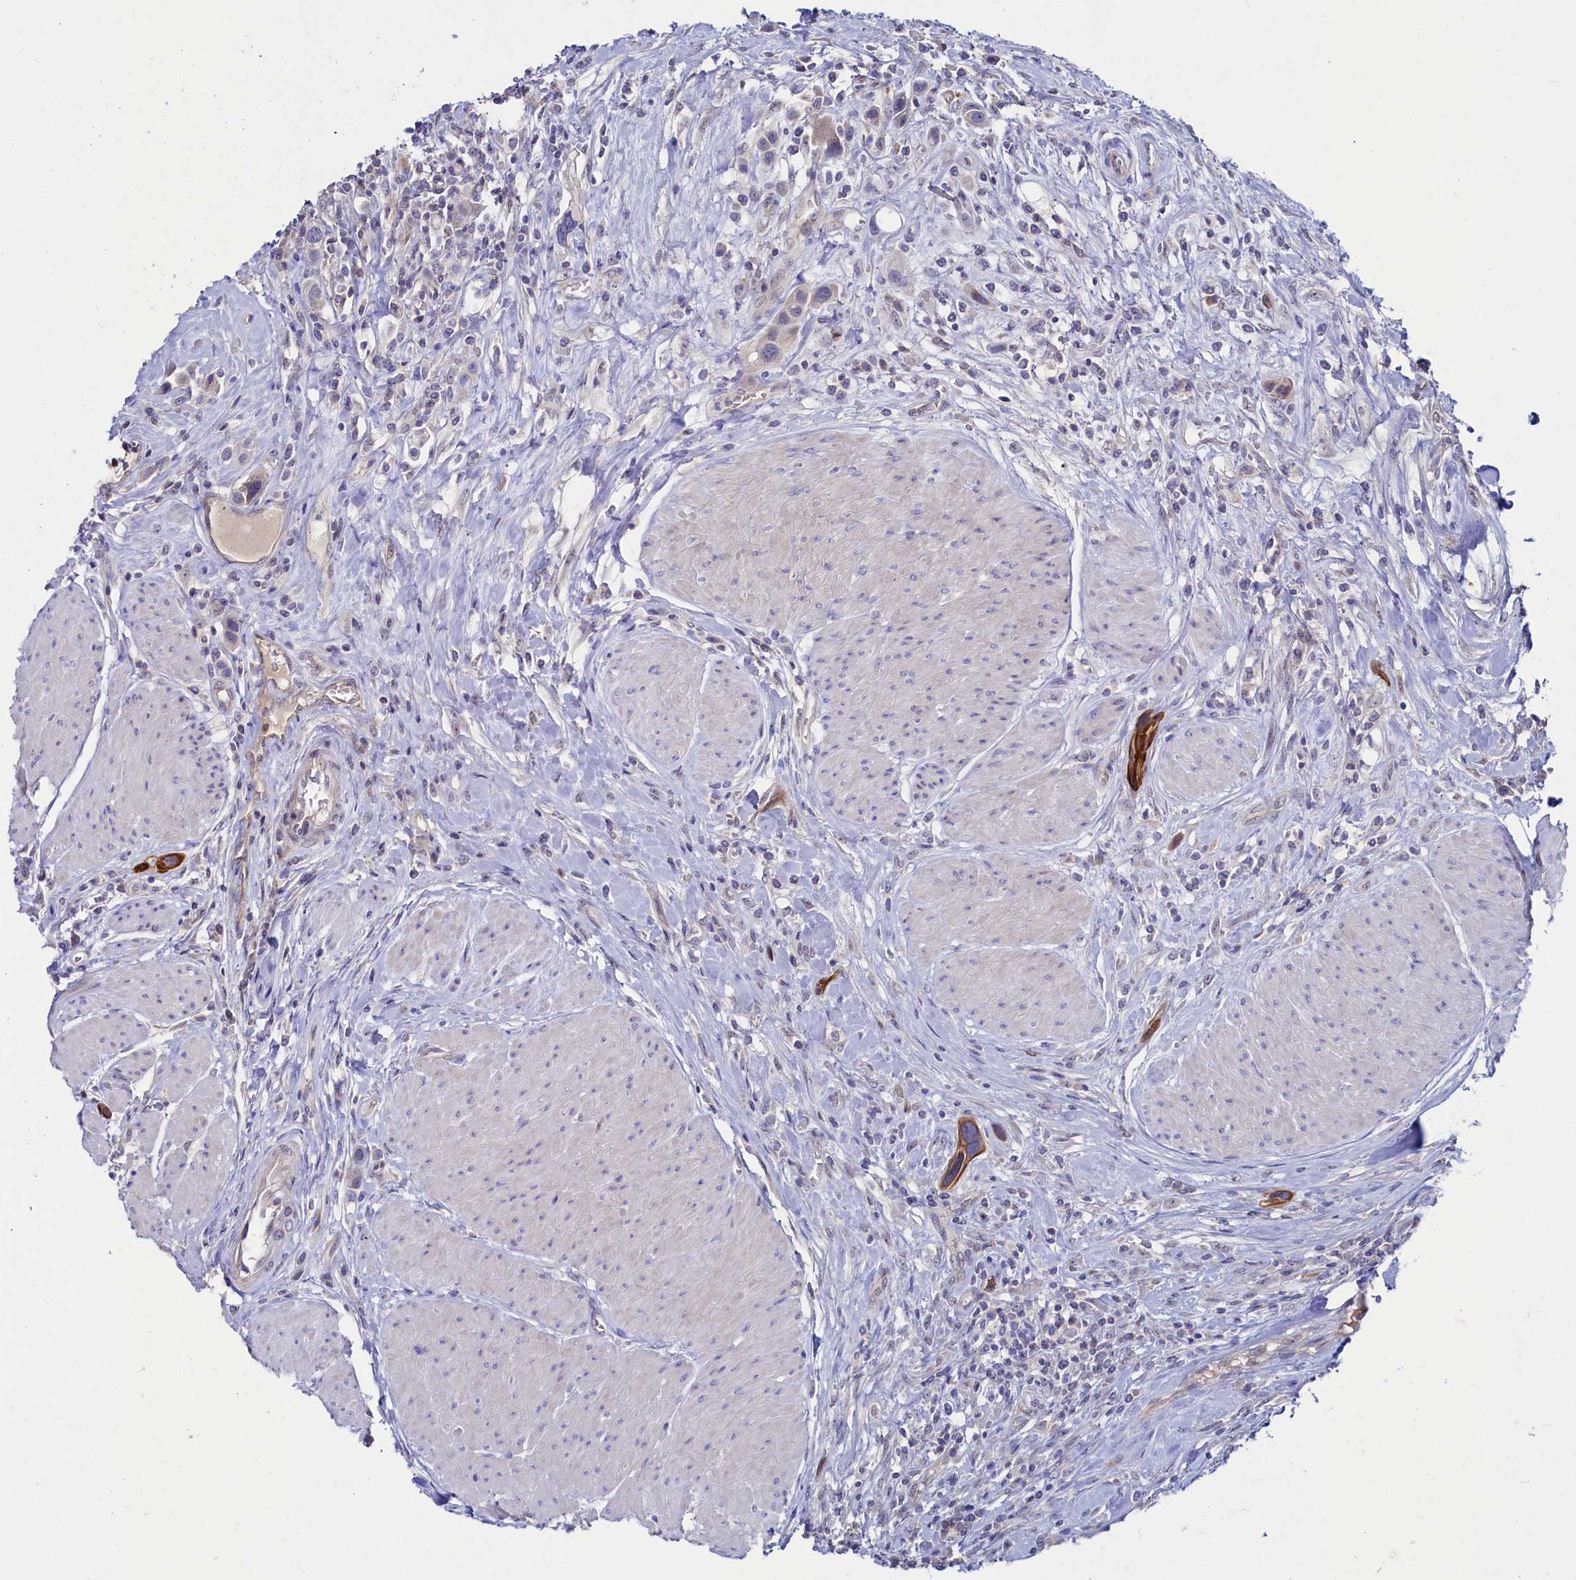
{"staining": {"intensity": "strong", "quantity": "<25%", "location": "cytoplasmic/membranous"}, "tissue": "urothelial cancer", "cell_type": "Tumor cells", "image_type": "cancer", "snomed": [{"axis": "morphology", "description": "Urothelial carcinoma, High grade"}, {"axis": "topography", "description": "Urinary bladder"}], "caption": "High-grade urothelial carcinoma was stained to show a protein in brown. There is medium levels of strong cytoplasmic/membranous expression in approximately <25% of tumor cells. (brown staining indicates protein expression, while blue staining denotes nuclei).", "gene": "ASTE1", "patient": {"sex": "male", "age": 50}}